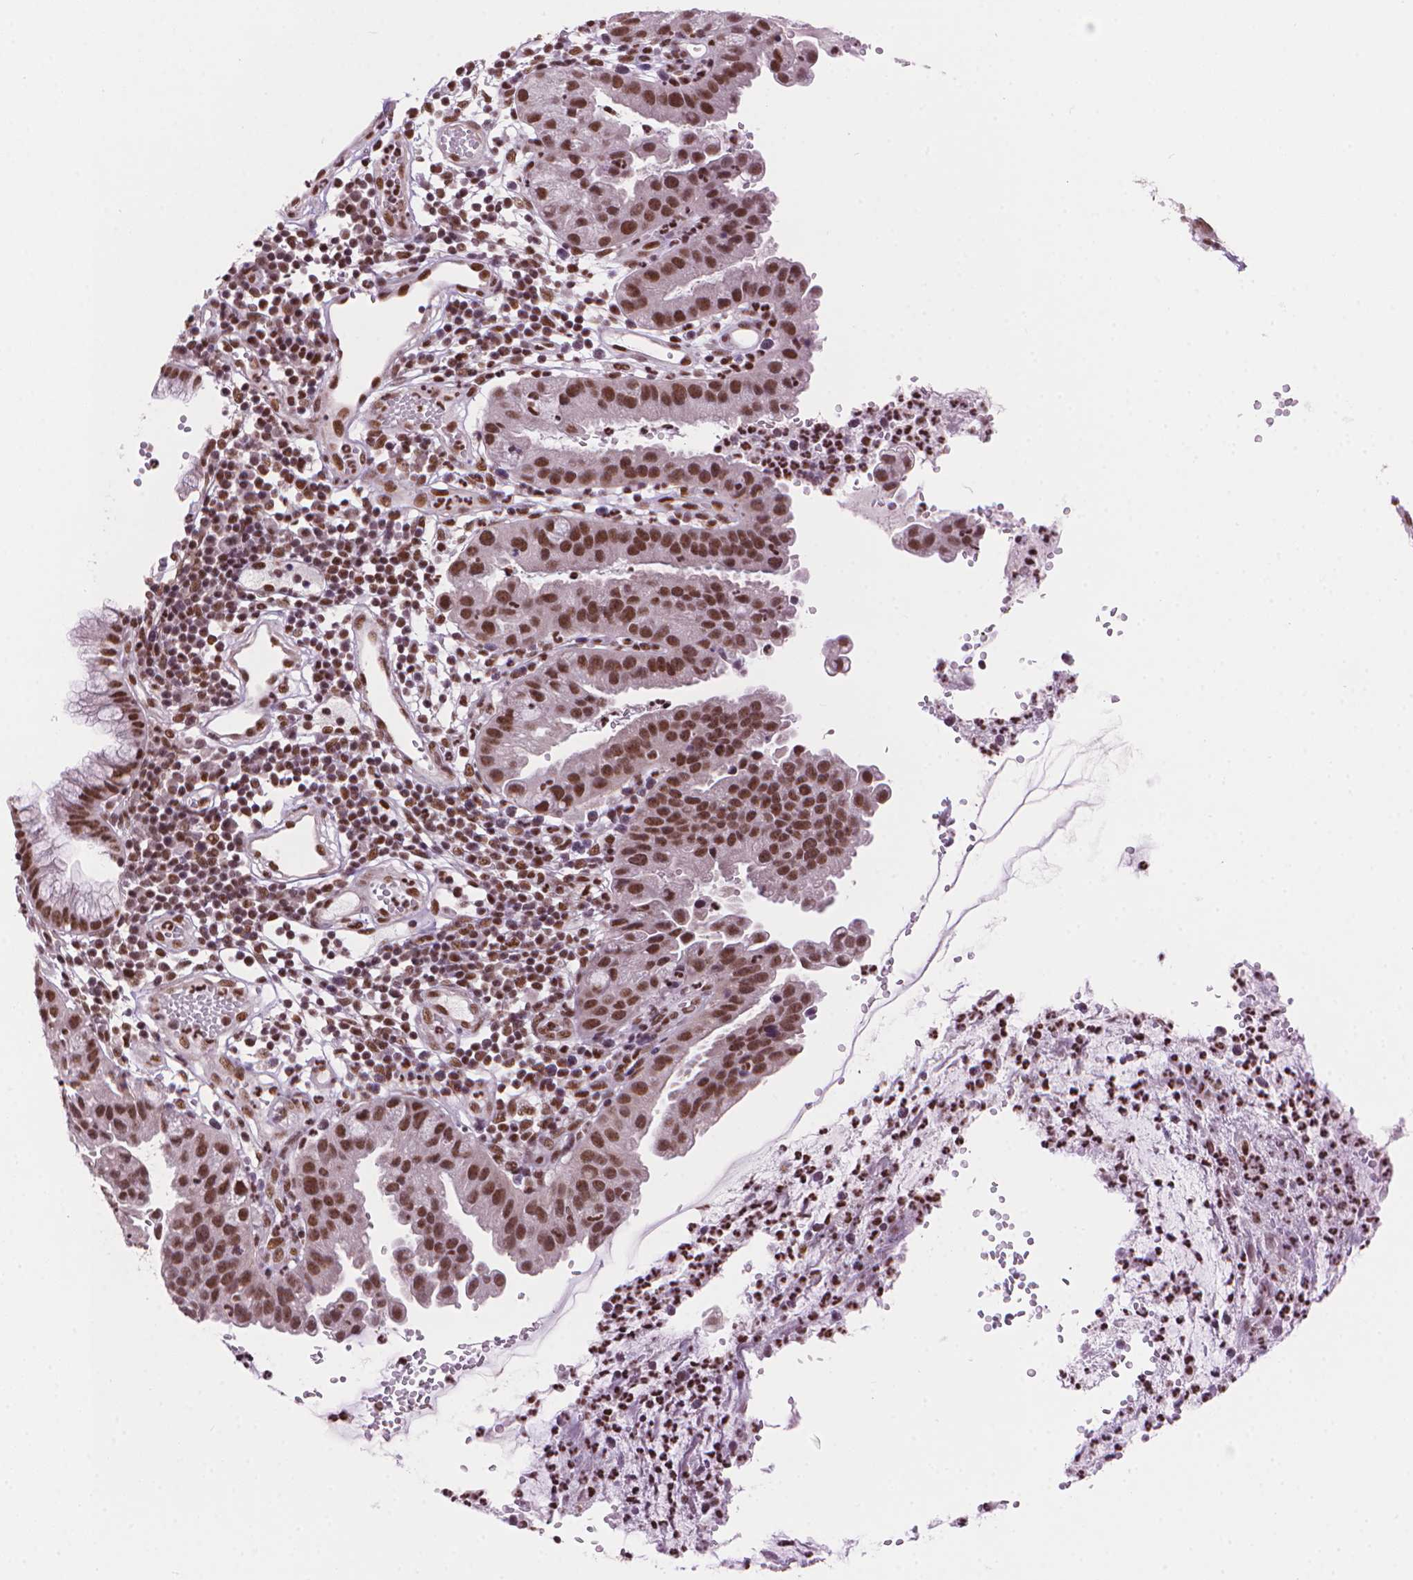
{"staining": {"intensity": "strong", "quantity": ">75%", "location": "nuclear"}, "tissue": "cervical cancer", "cell_type": "Tumor cells", "image_type": "cancer", "snomed": [{"axis": "morphology", "description": "Adenocarcinoma, NOS"}, {"axis": "topography", "description": "Cervix"}], "caption": "About >75% of tumor cells in cervical cancer (adenocarcinoma) reveal strong nuclear protein expression as visualized by brown immunohistochemical staining.", "gene": "UBN1", "patient": {"sex": "female", "age": 34}}